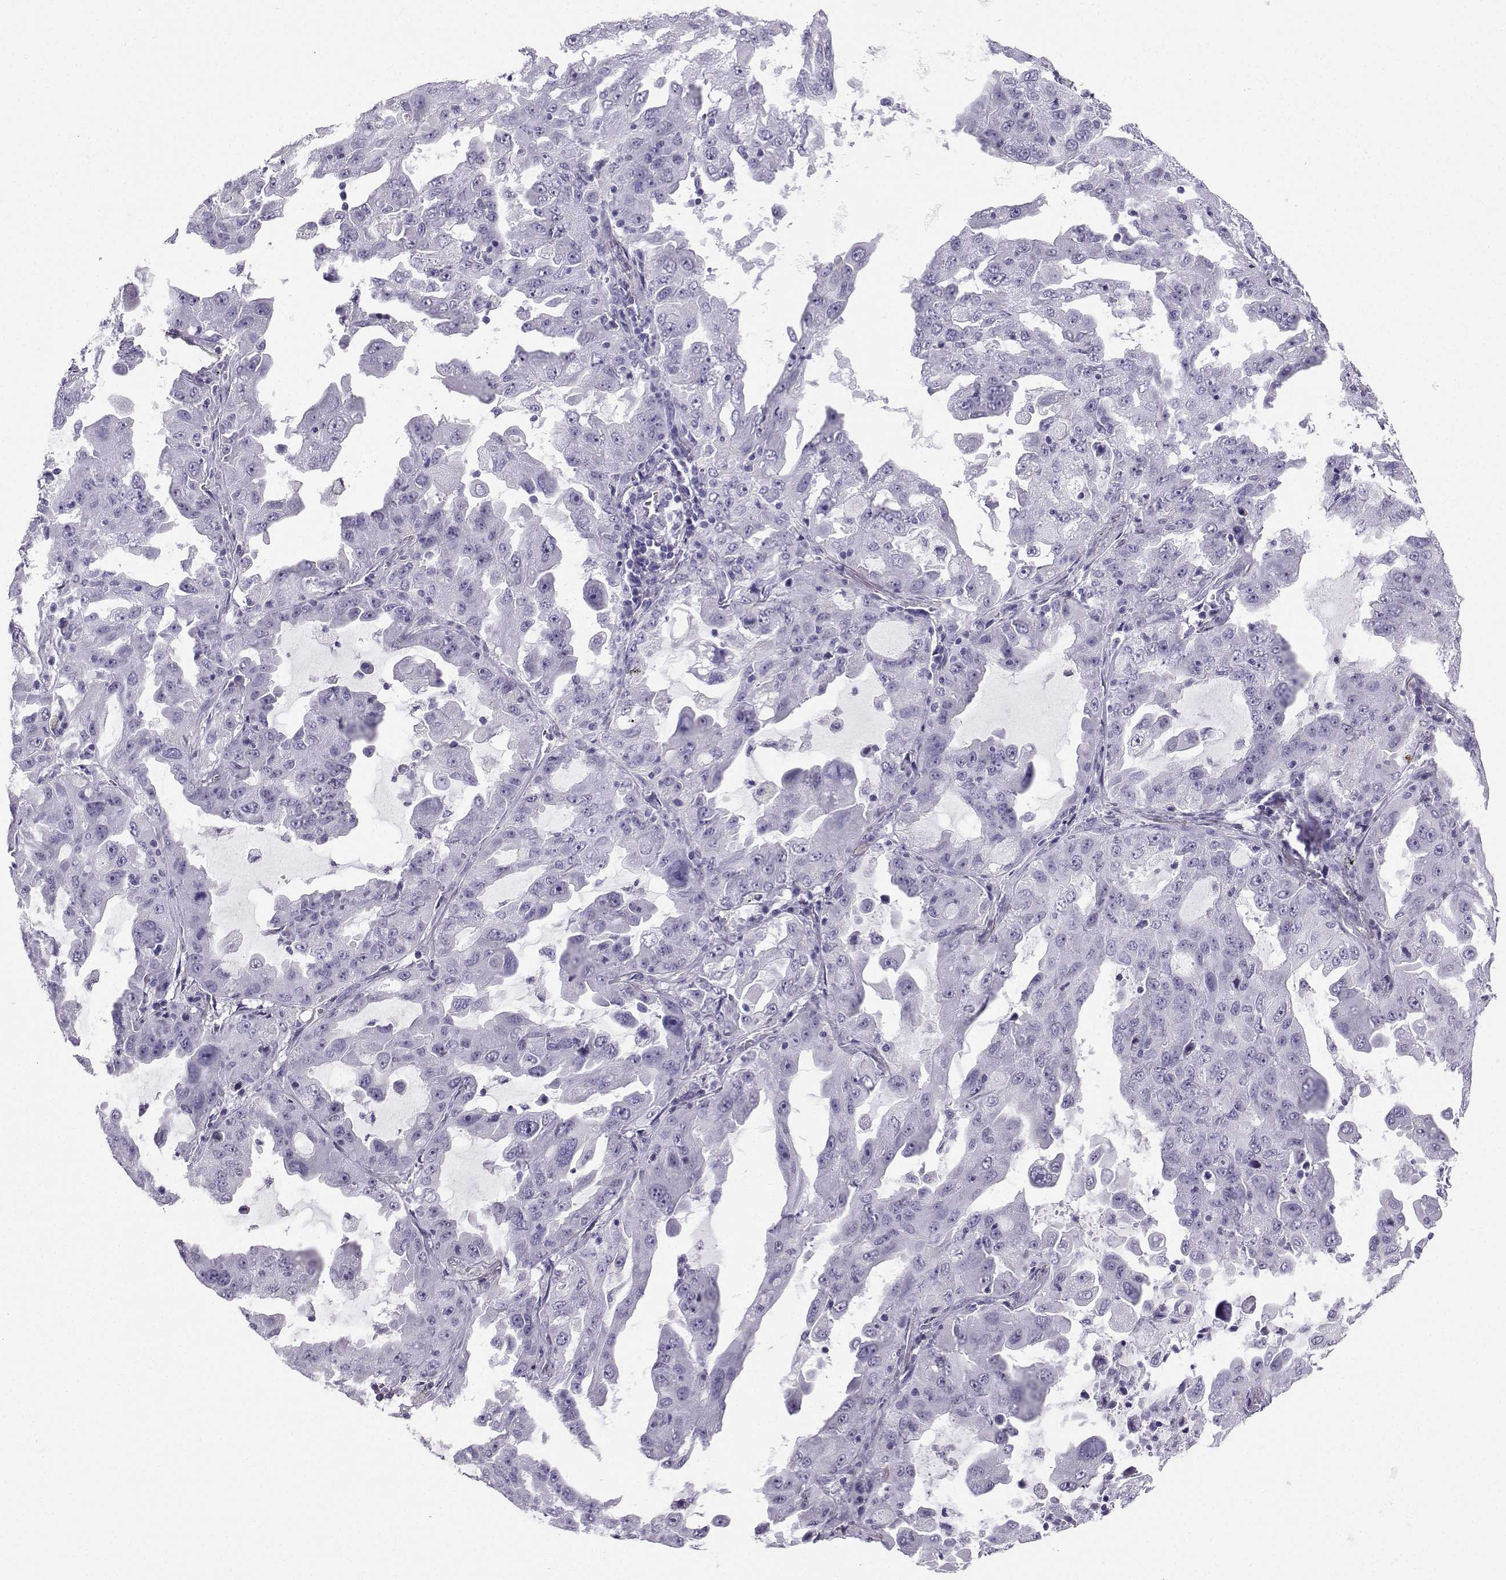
{"staining": {"intensity": "negative", "quantity": "none", "location": "none"}, "tissue": "lung cancer", "cell_type": "Tumor cells", "image_type": "cancer", "snomed": [{"axis": "morphology", "description": "Adenocarcinoma, NOS"}, {"axis": "topography", "description": "Lung"}], "caption": "Immunohistochemical staining of lung adenocarcinoma reveals no significant staining in tumor cells. (DAB IHC, high magnification).", "gene": "NEFL", "patient": {"sex": "female", "age": 61}}